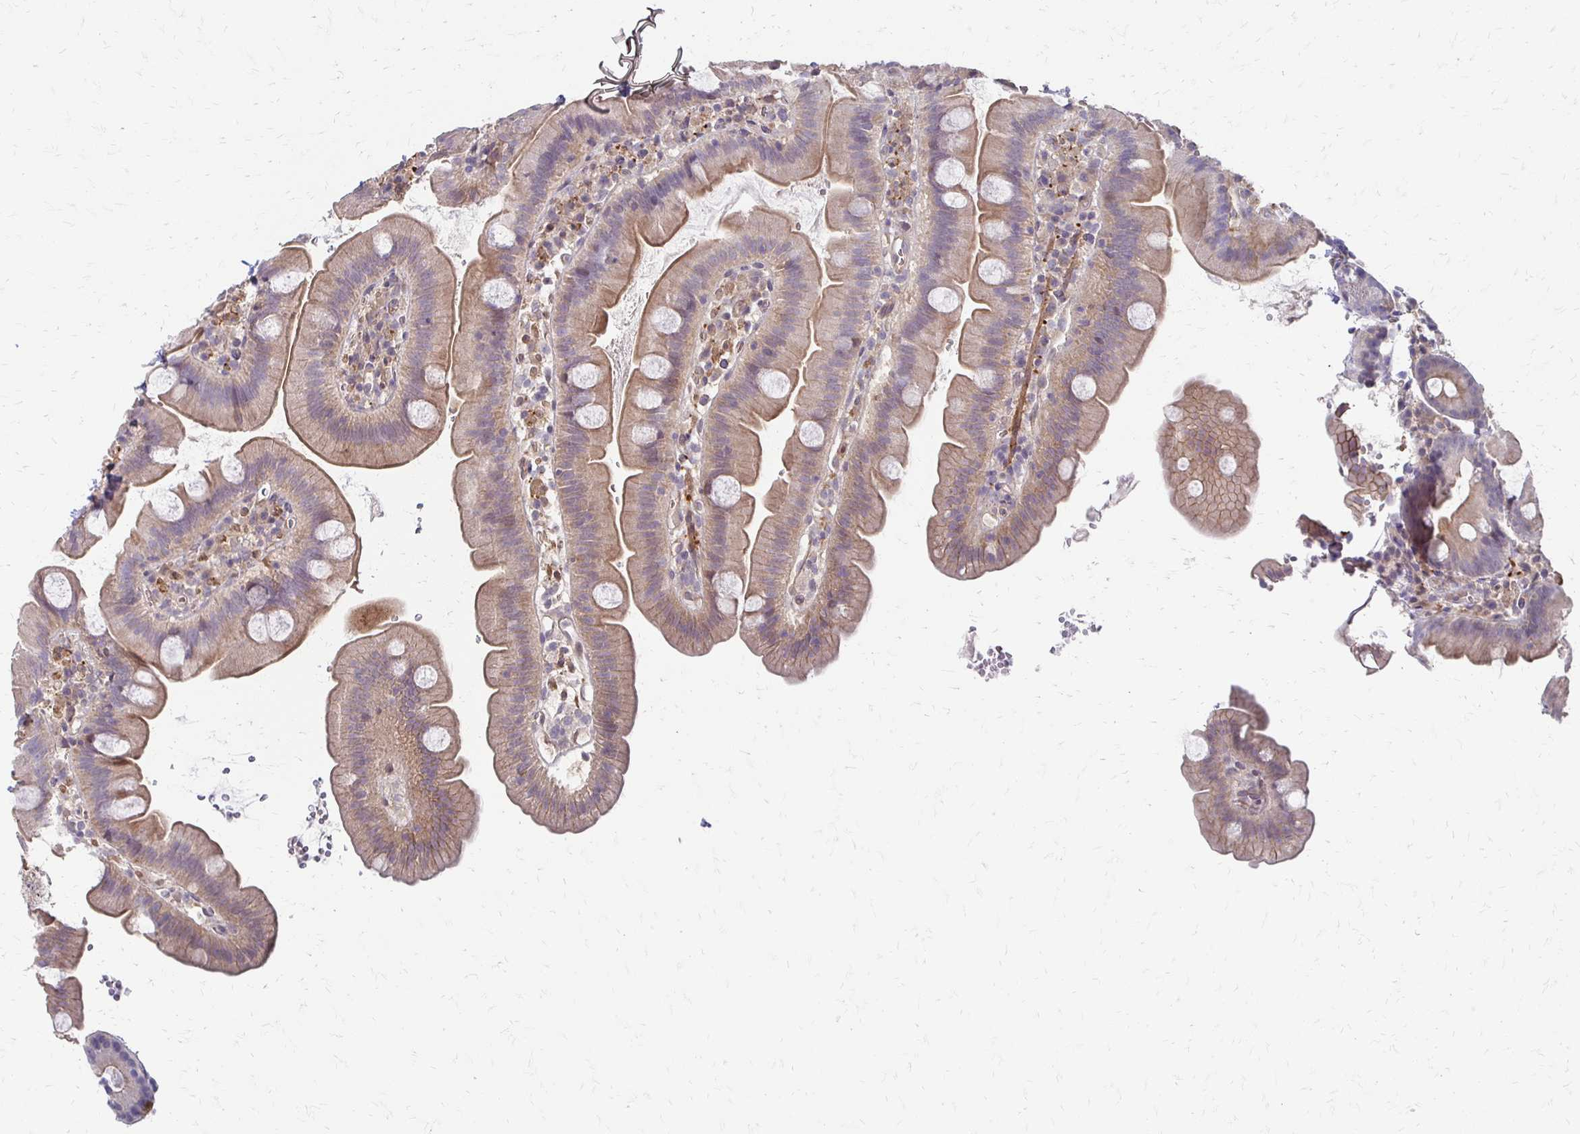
{"staining": {"intensity": "weak", "quantity": ">75%", "location": "cytoplasmic/membranous"}, "tissue": "small intestine", "cell_type": "Glandular cells", "image_type": "normal", "snomed": [{"axis": "morphology", "description": "Normal tissue, NOS"}, {"axis": "topography", "description": "Small intestine"}], "caption": "About >75% of glandular cells in unremarkable small intestine show weak cytoplasmic/membranous protein expression as visualized by brown immunohistochemical staining.", "gene": "CFL2", "patient": {"sex": "female", "age": 68}}